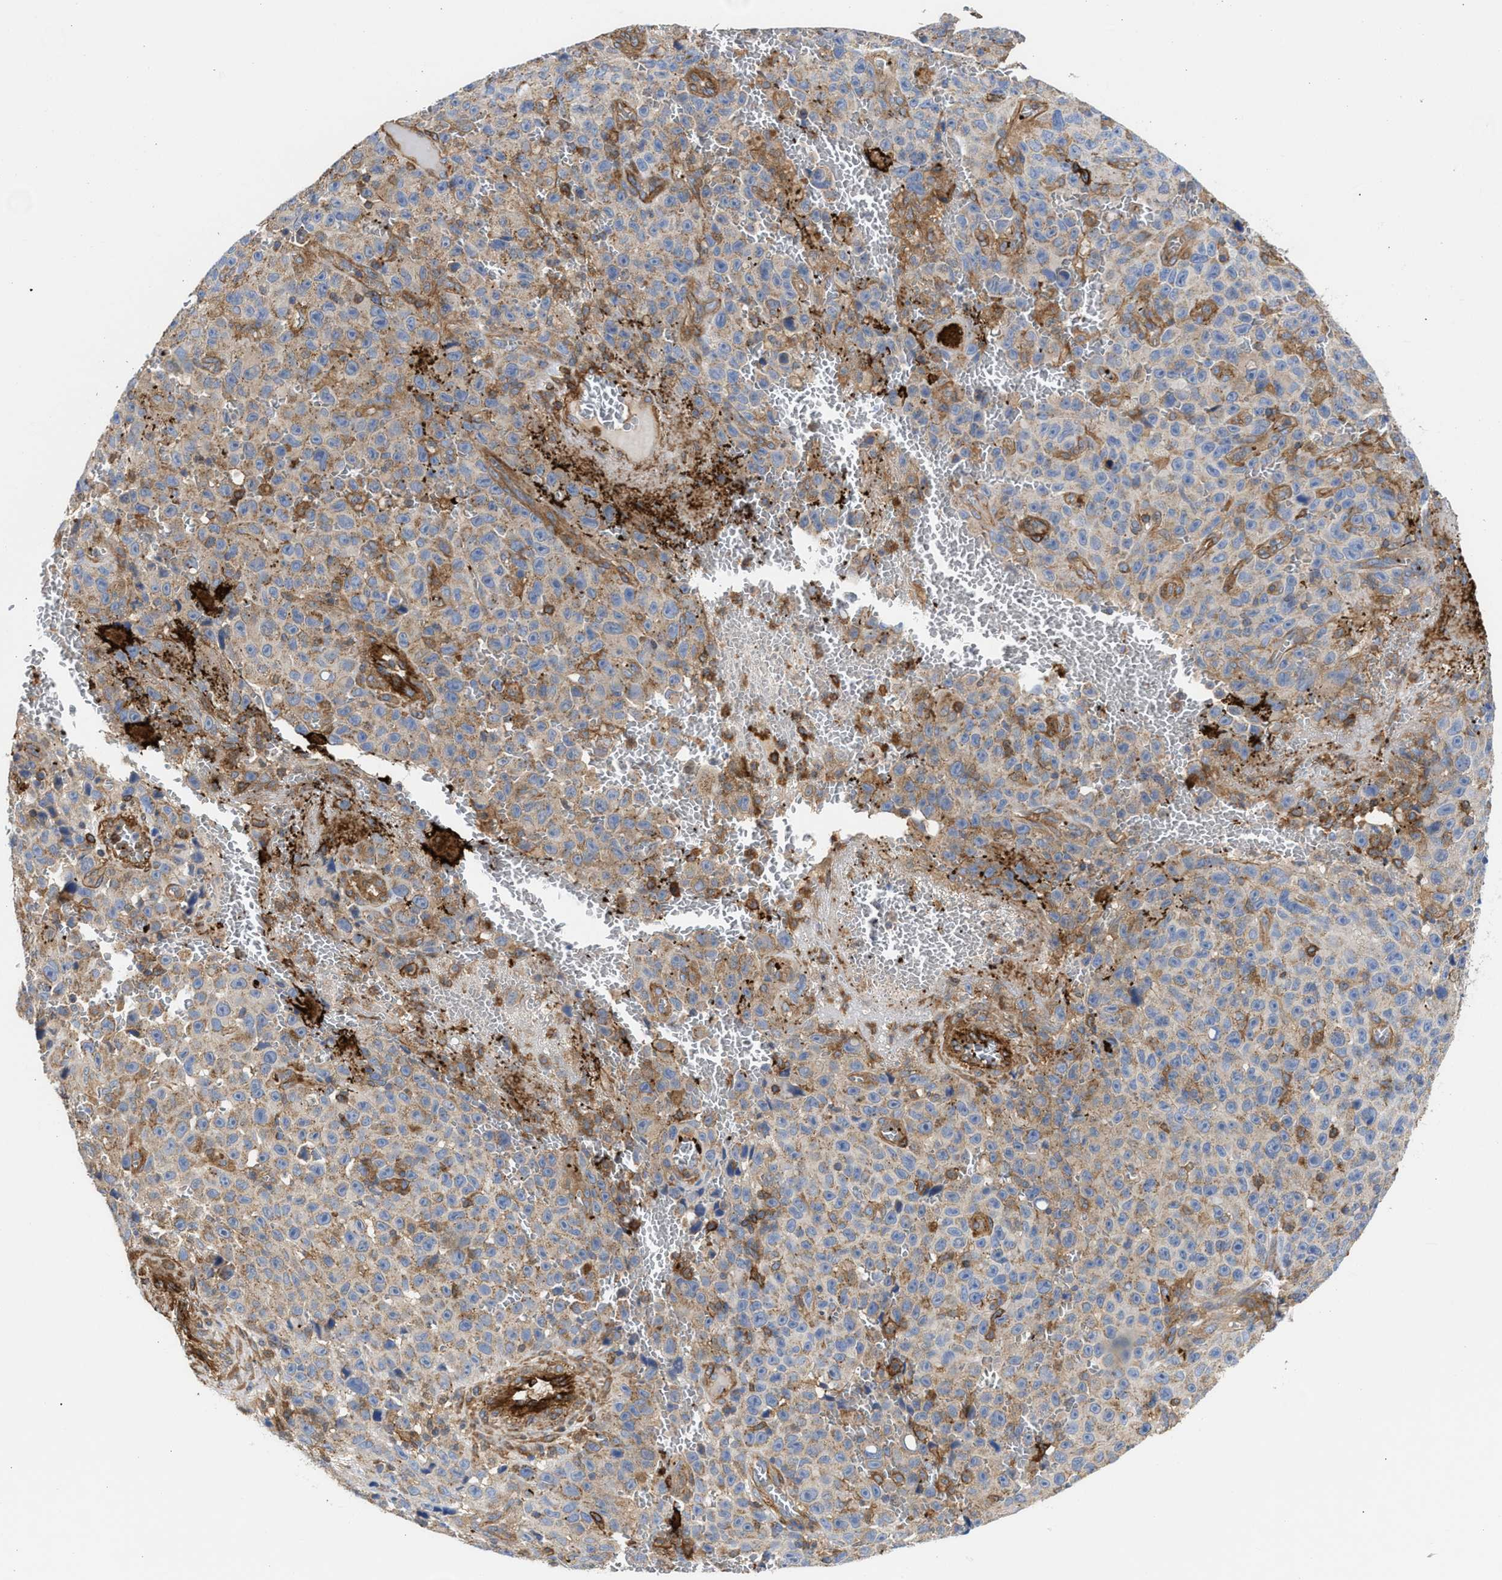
{"staining": {"intensity": "moderate", "quantity": "<25%", "location": "cytoplasmic/membranous"}, "tissue": "melanoma", "cell_type": "Tumor cells", "image_type": "cancer", "snomed": [{"axis": "morphology", "description": "Malignant melanoma, NOS"}, {"axis": "topography", "description": "Skin"}], "caption": "Brown immunohistochemical staining in human malignant melanoma demonstrates moderate cytoplasmic/membranous positivity in approximately <25% of tumor cells.", "gene": "HS3ST5", "patient": {"sex": "female", "age": 82}}